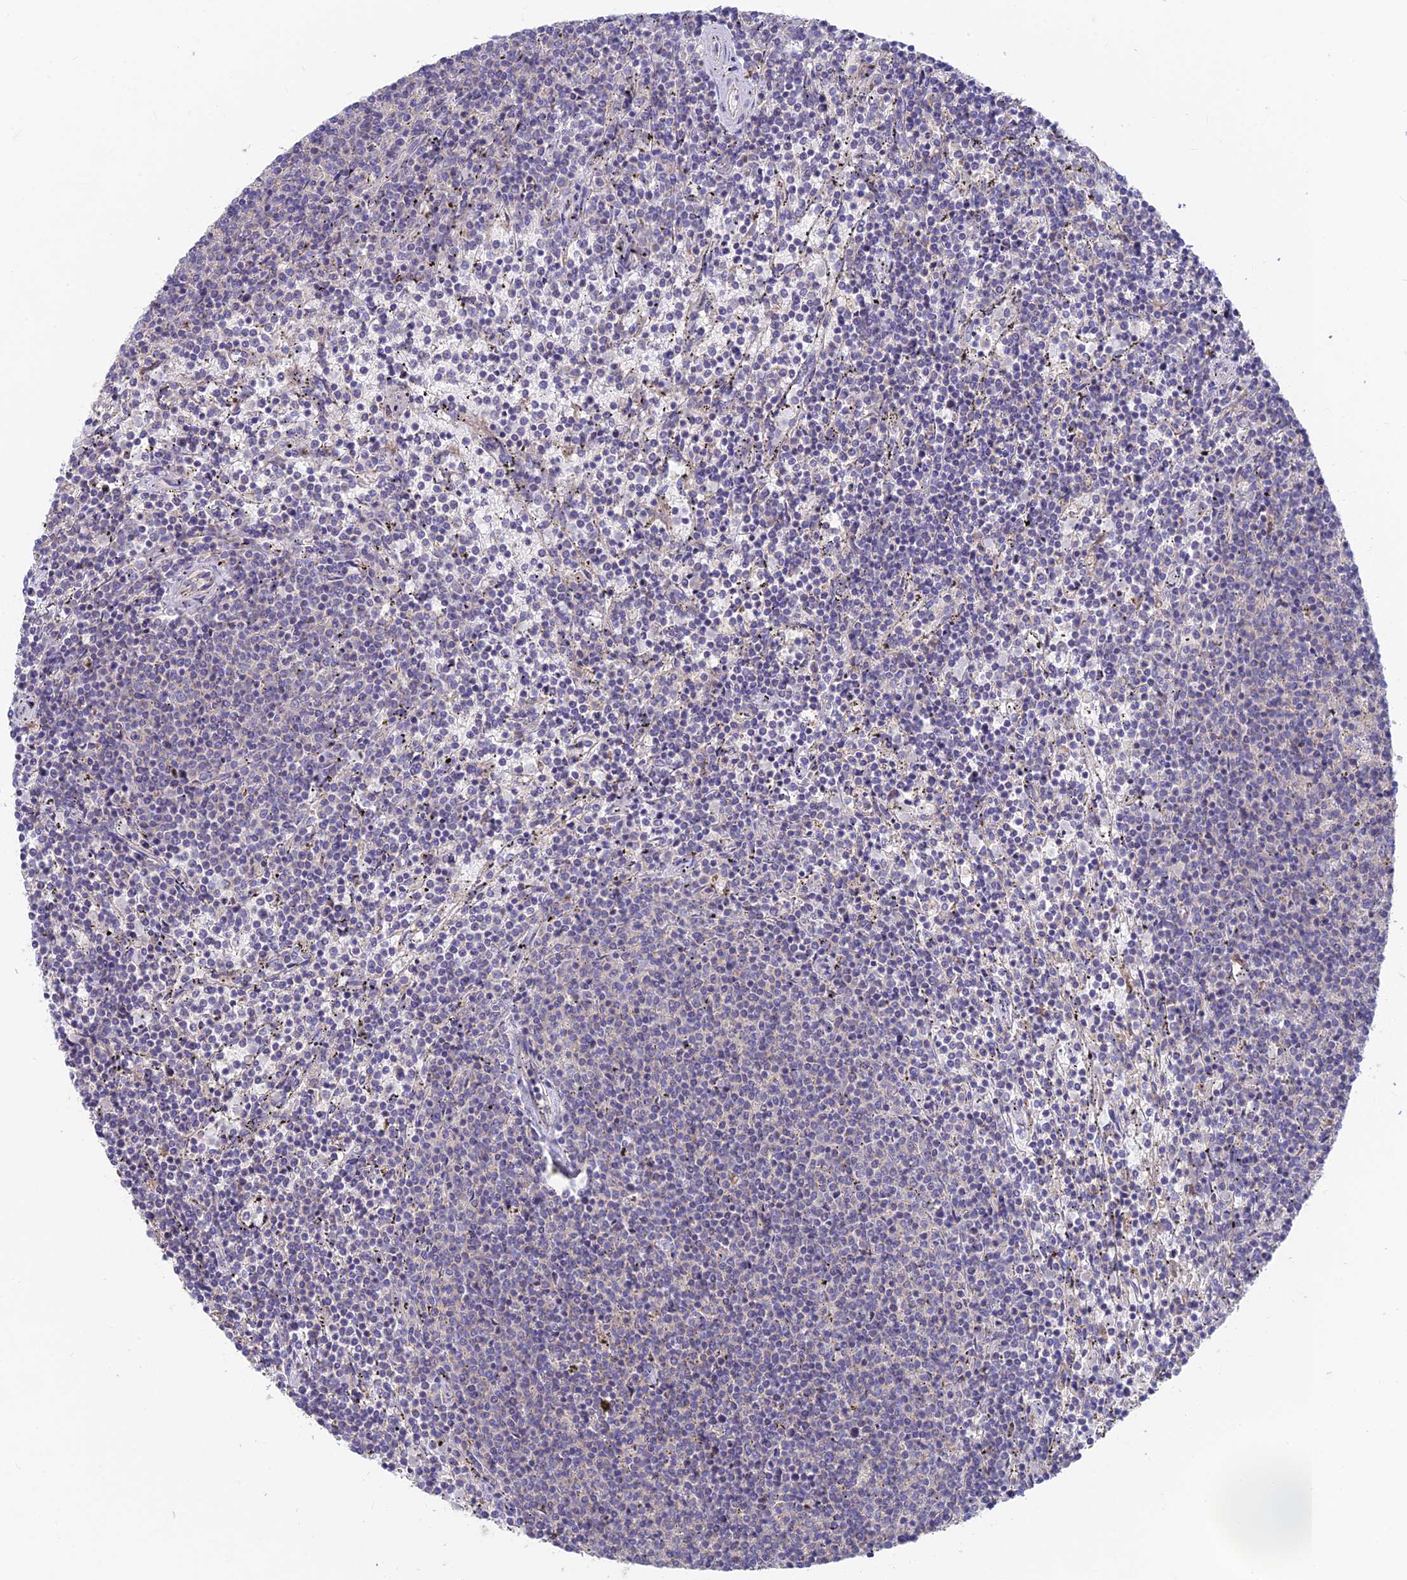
{"staining": {"intensity": "negative", "quantity": "none", "location": "none"}, "tissue": "lymphoma", "cell_type": "Tumor cells", "image_type": "cancer", "snomed": [{"axis": "morphology", "description": "Malignant lymphoma, non-Hodgkin's type, Low grade"}, {"axis": "topography", "description": "Spleen"}], "caption": "A micrograph of human low-grade malignant lymphoma, non-Hodgkin's type is negative for staining in tumor cells.", "gene": "PZP", "patient": {"sex": "female", "age": 50}}